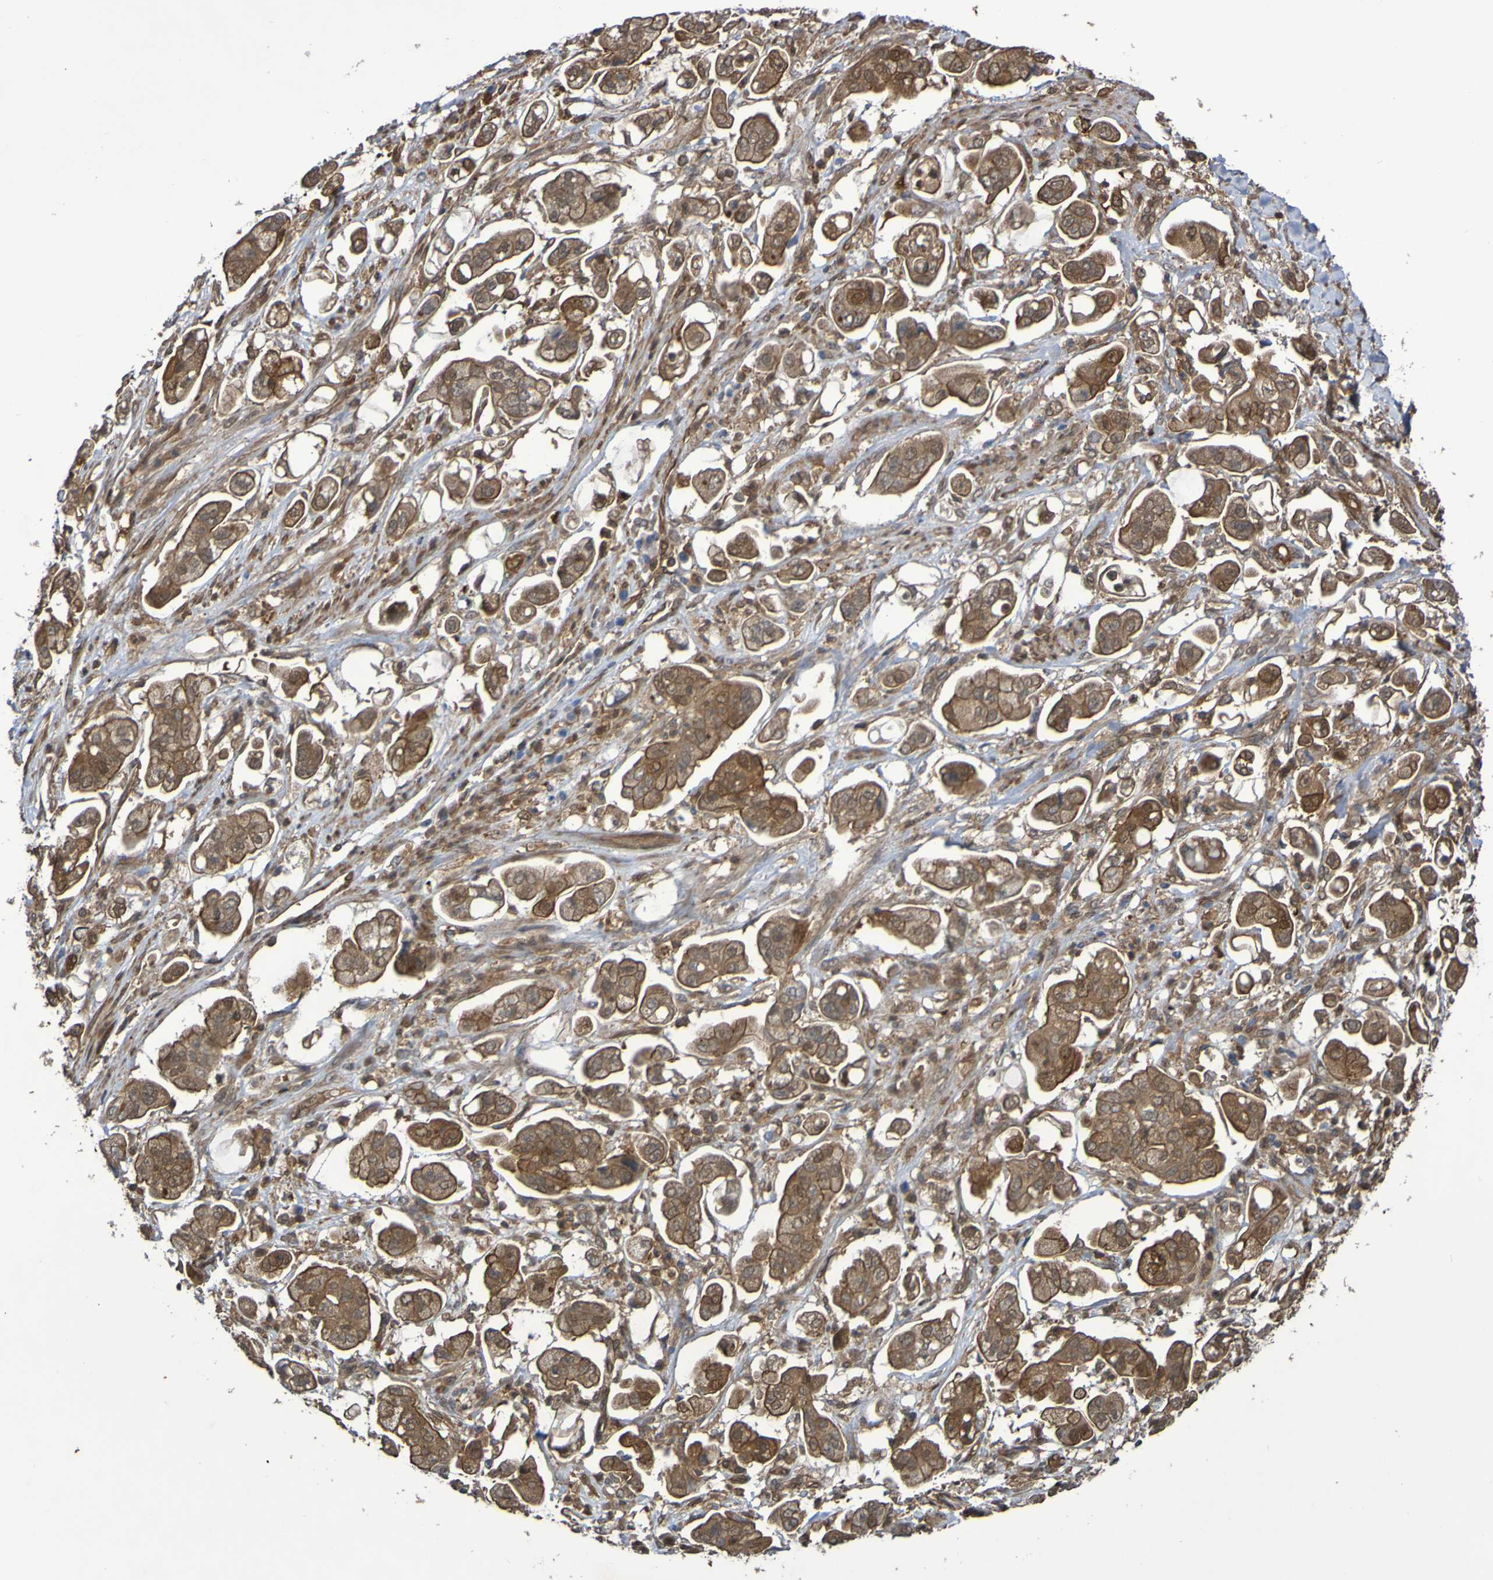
{"staining": {"intensity": "moderate", "quantity": ">75%", "location": "cytoplasmic/membranous"}, "tissue": "stomach cancer", "cell_type": "Tumor cells", "image_type": "cancer", "snomed": [{"axis": "morphology", "description": "Adenocarcinoma, NOS"}, {"axis": "topography", "description": "Stomach"}], "caption": "IHC (DAB) staining of human stomach cancer demonstrates moderate cytoplasmic/membranous protein expression in approximately >75% of tumor cells.", "gene": "SERPINB6", "patient": {"sex": "male", "age": 62}}